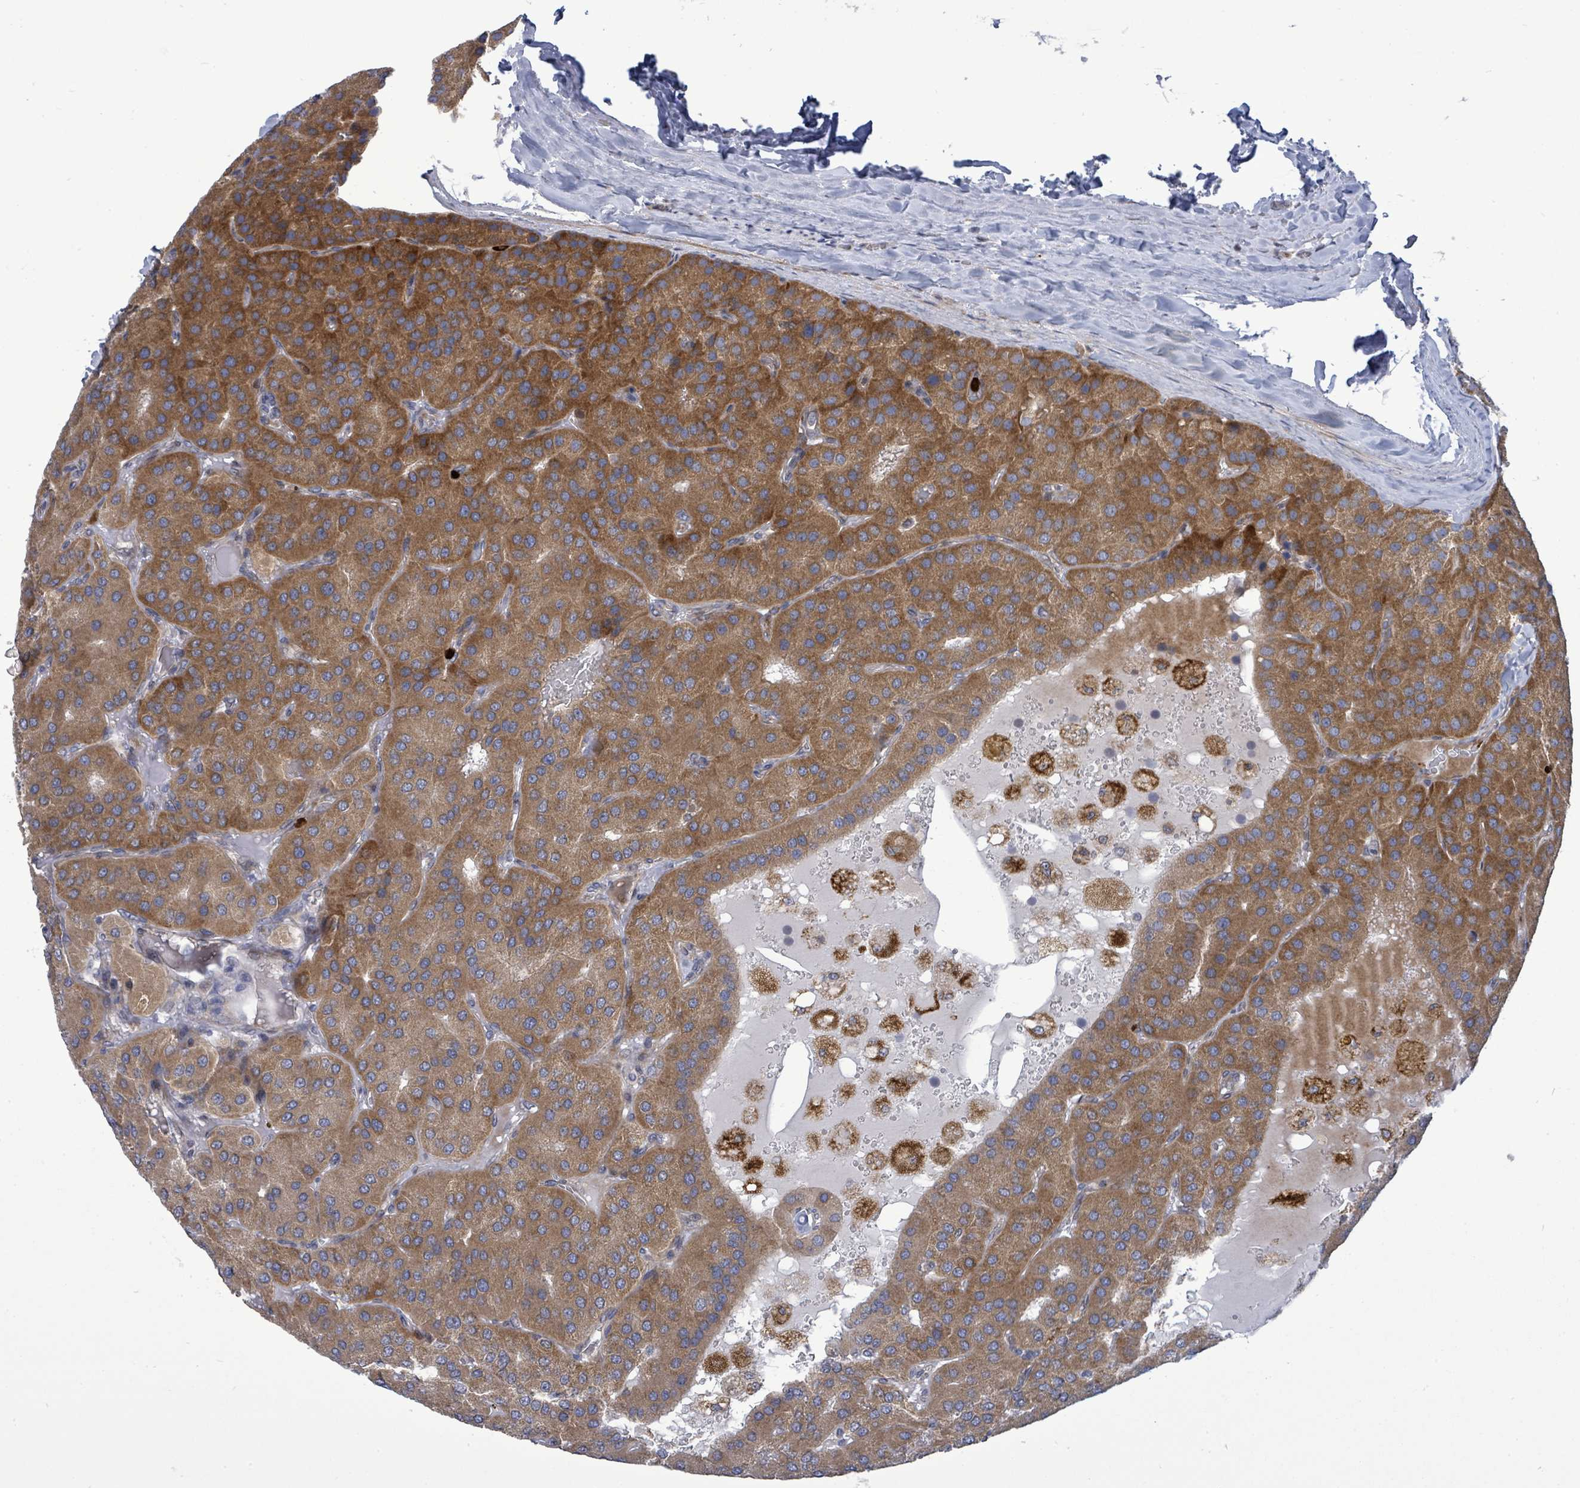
{"staining": {"intensity": "moderate", "quantity": ">75%", "location": "cytoplasmic/membranous"}, "tissue": "parathyroid gland", "cell_type": "Glandular cells", "image_type": "normal", "snomed": [{"axis": "morphology", "description": "Normal tissue, NOS"}, {"axis": "morphology", "description": "Adenoma, NOS"}, {"axis": "topography", "description": "Parathyroid gland"}], "caption": "A high-resolution photomicrograph shows immunohistochemistry (IHC) staining of normal parathyroid gland, which exhibits moderate cytoplasmic/membranous expression in about >75% of glandular cells.", "gene": "SAR1A", "patient": {"sex": "female", "age": 86}}